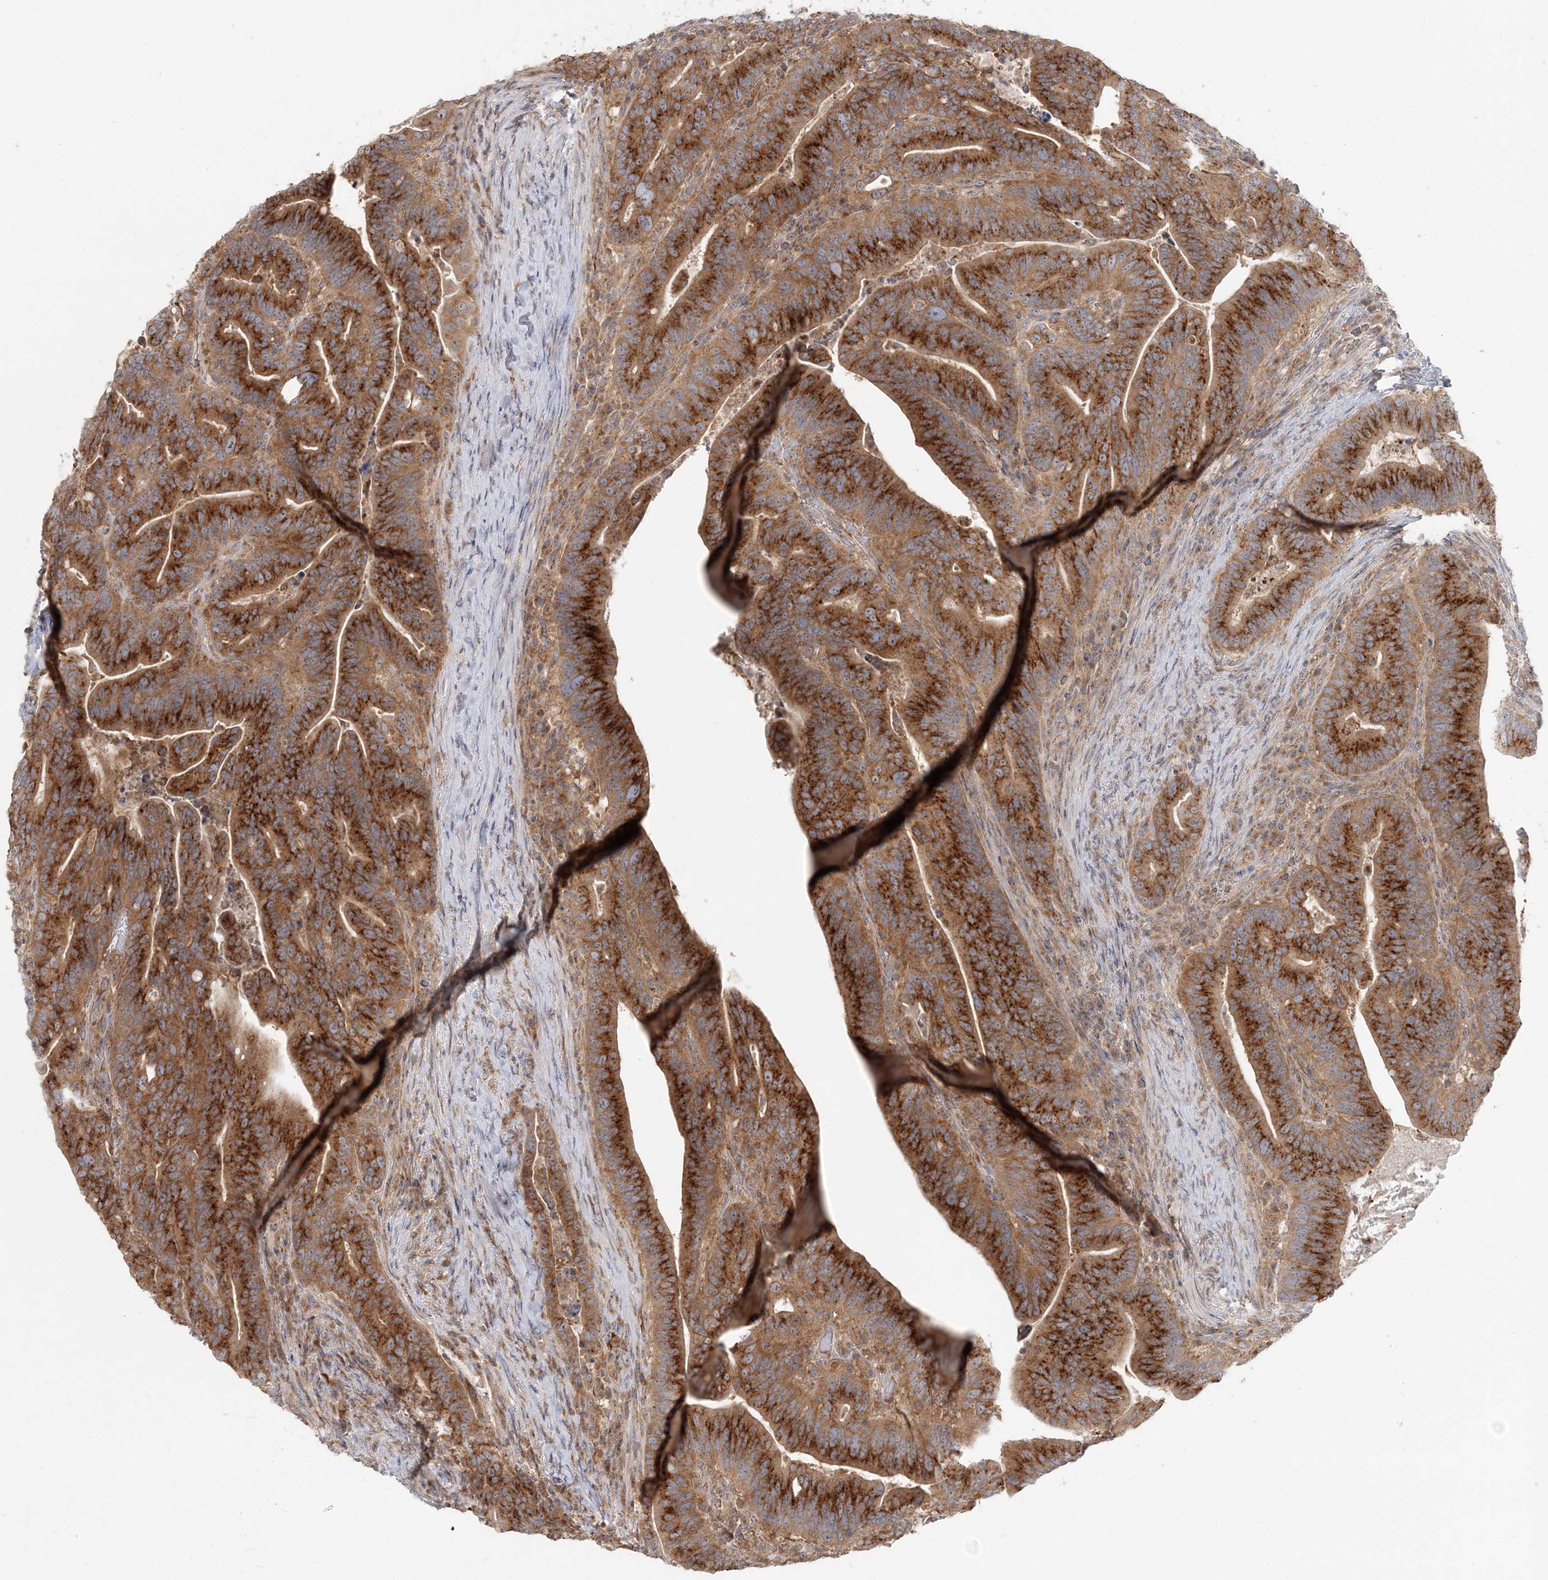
{"staining": {"intensity": "strong", "quantity": ">75%", "location": "cytoplasmic/membranous"}, "tissue": "colorectal cancer", "cell_type": "Tumor cells", "image_type": "cancer", "snomed": [{"axis": "morphology", "description": "Adenocarcinoma, NOS"}, {"axis": "topography", "description": "Colon"}], "caption": "Human colorectal adenocarcinoma stained with a protein marker reveals strong staining in tumor cells.", "gene": "AP1AR", "patient": {"sex": "female", "age": 66}}